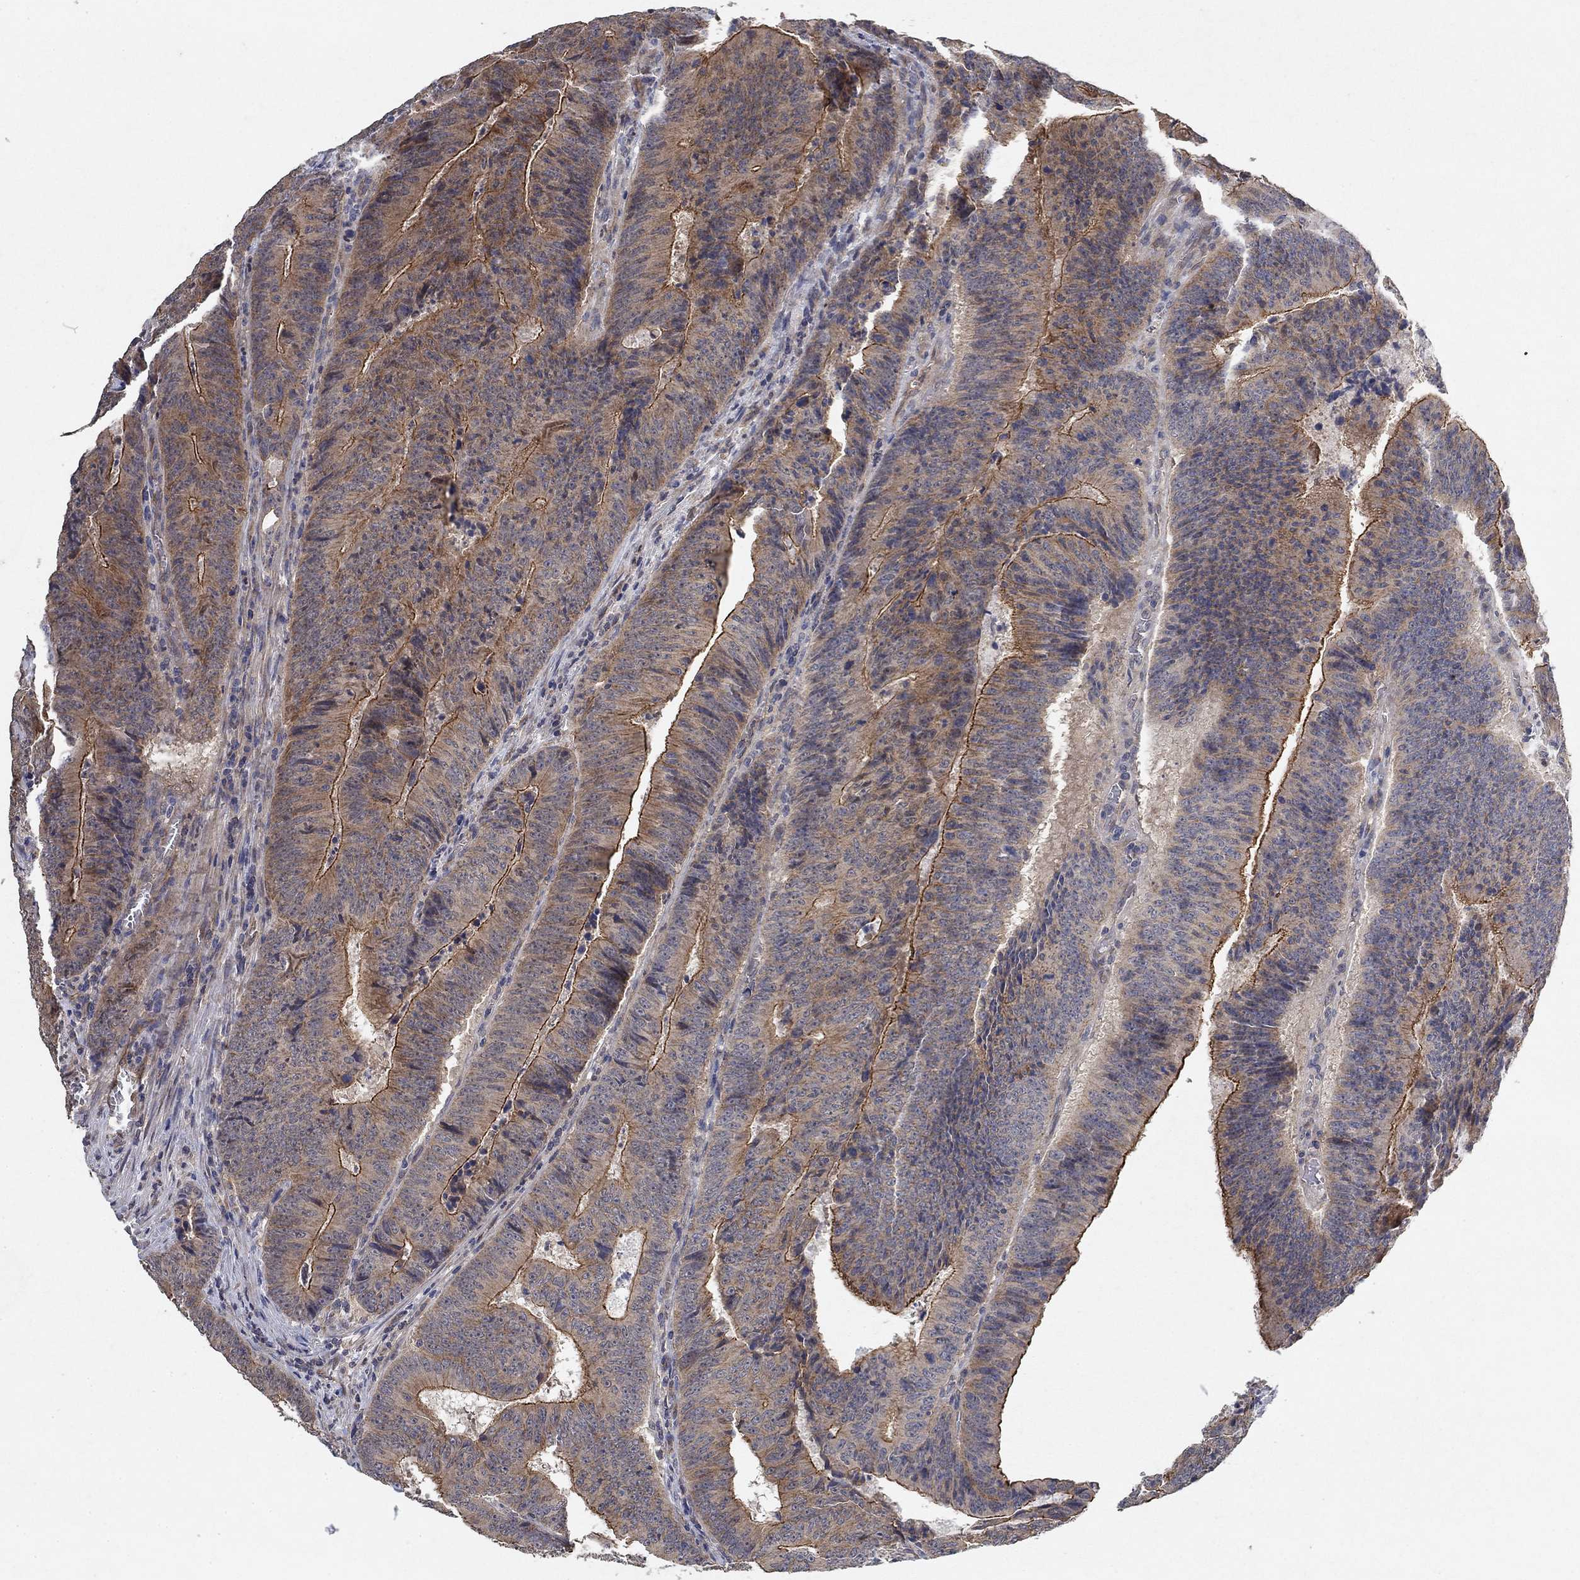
{"staining": {"intensity": "moderate", "quantity": "<25%", "location": "cytoplasmic/membranous"}, "tissue": "colorectal cancer", "cell_type": "Tumor cells", "image_type": "cancer", "snomed": [{"axis": "morphology", "description": "Adenocarcinoma, NOS"}, {"axis": "topography", "description": "Colon"}], "caption": "This photomicrograph displays immunohistochemistry staining of human colorectal cancer, with low moderate cytoplasmic/membranous staining in approximately <25% of tumor cells.", "gene": "MCUR1", "patient": {"sex": "female", "age": 82}}